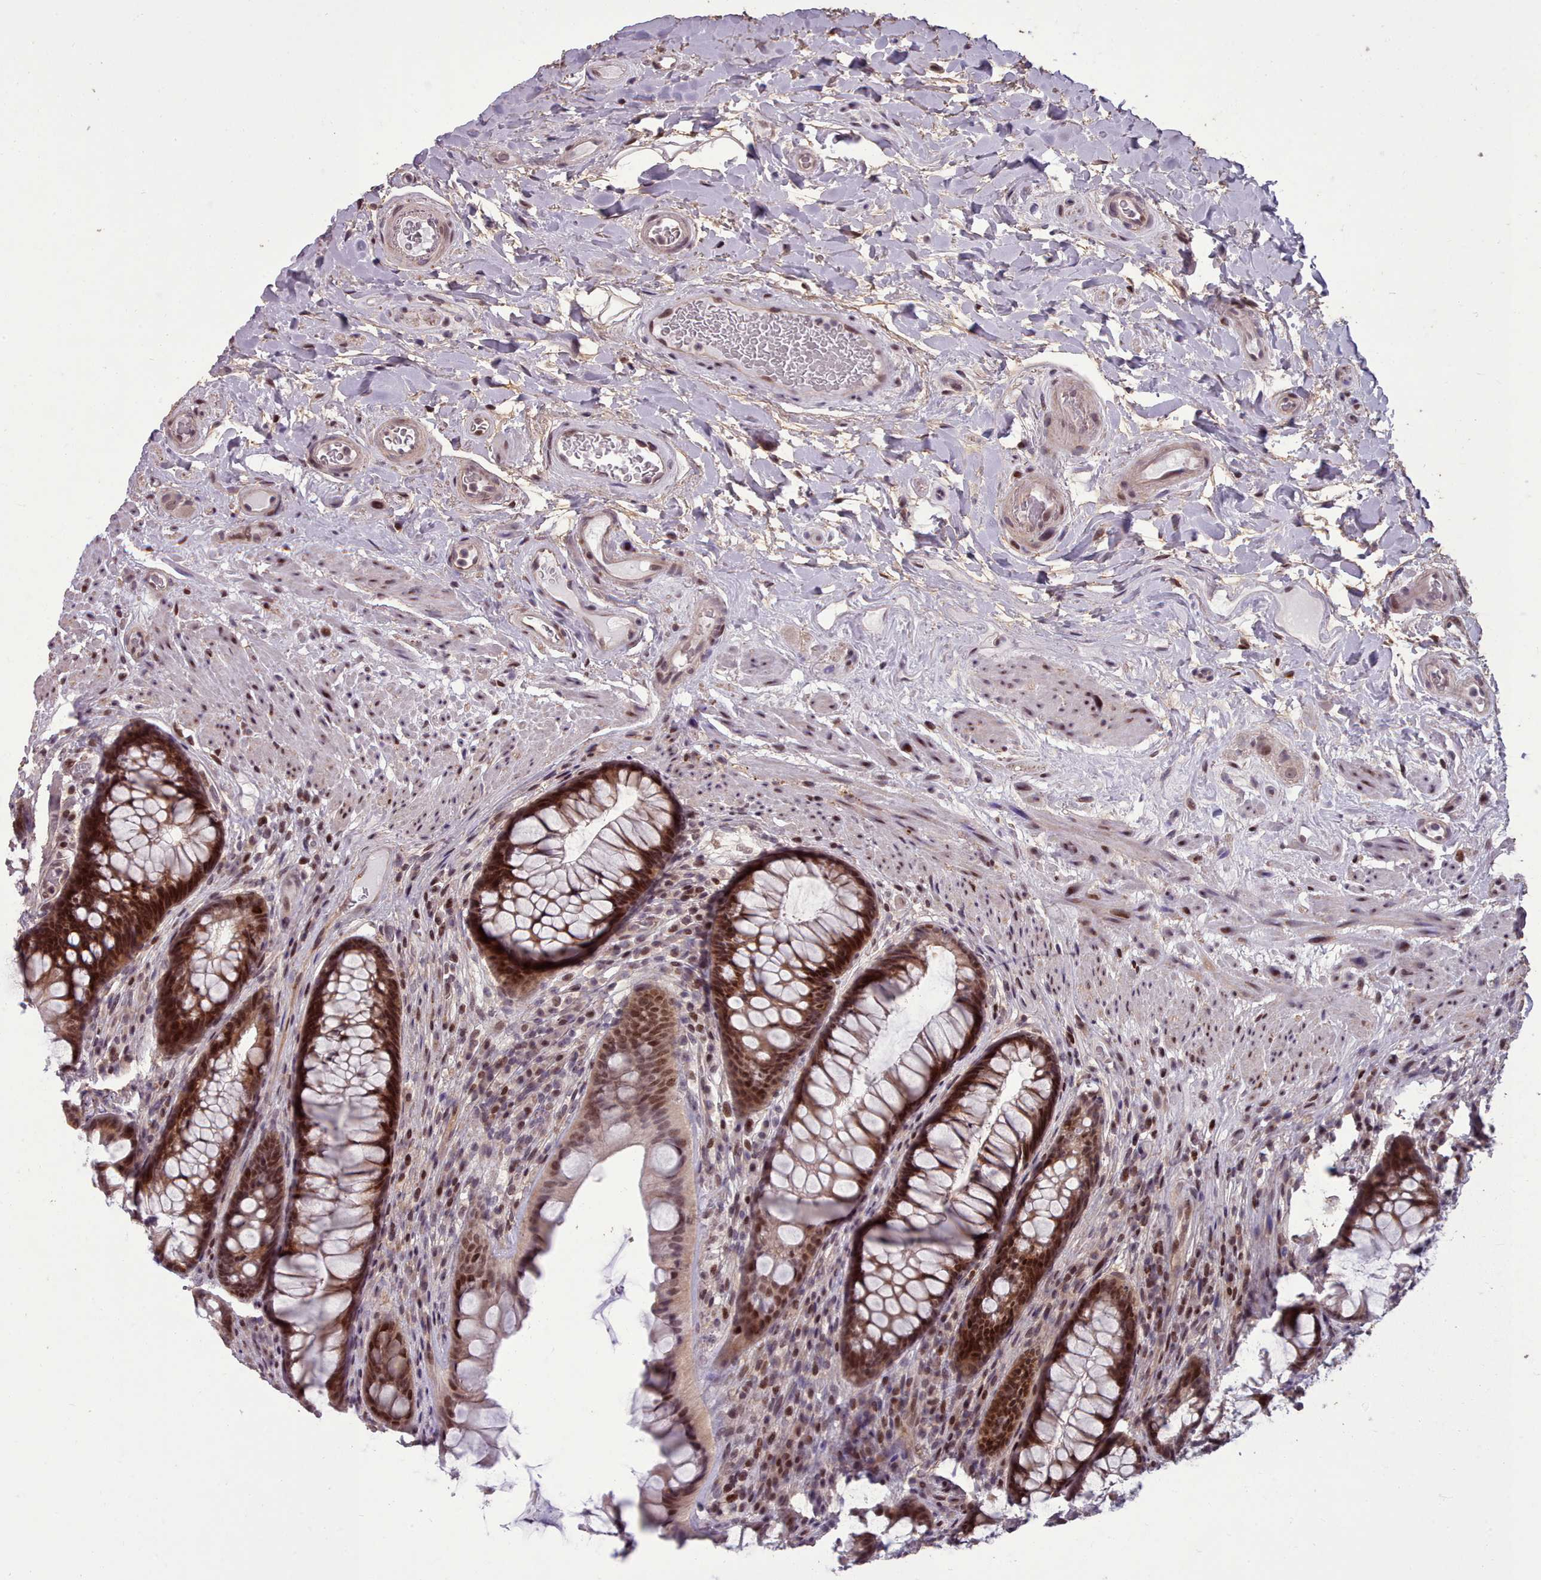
{"staining": {"intensity": "strong", "quantity": ">75%", "location": "cytoplasmic/membranous,nuclear"}, "tissue": "rectum", "cell_type": "Glandular cells", "image_type": "normal", "snomed": [{"axis": "morphology", "description": "Normal tissue, NOS"}, {"axis": "topography", "description": "Rectum"}], "caption": "Glandular cells display strong cytoplasmic/membranous,nuclear staining in approximately >75% of cells in unremarkable rectum.", "gene": "ENSA", "patient": {"sex": "male", "age": 74}}